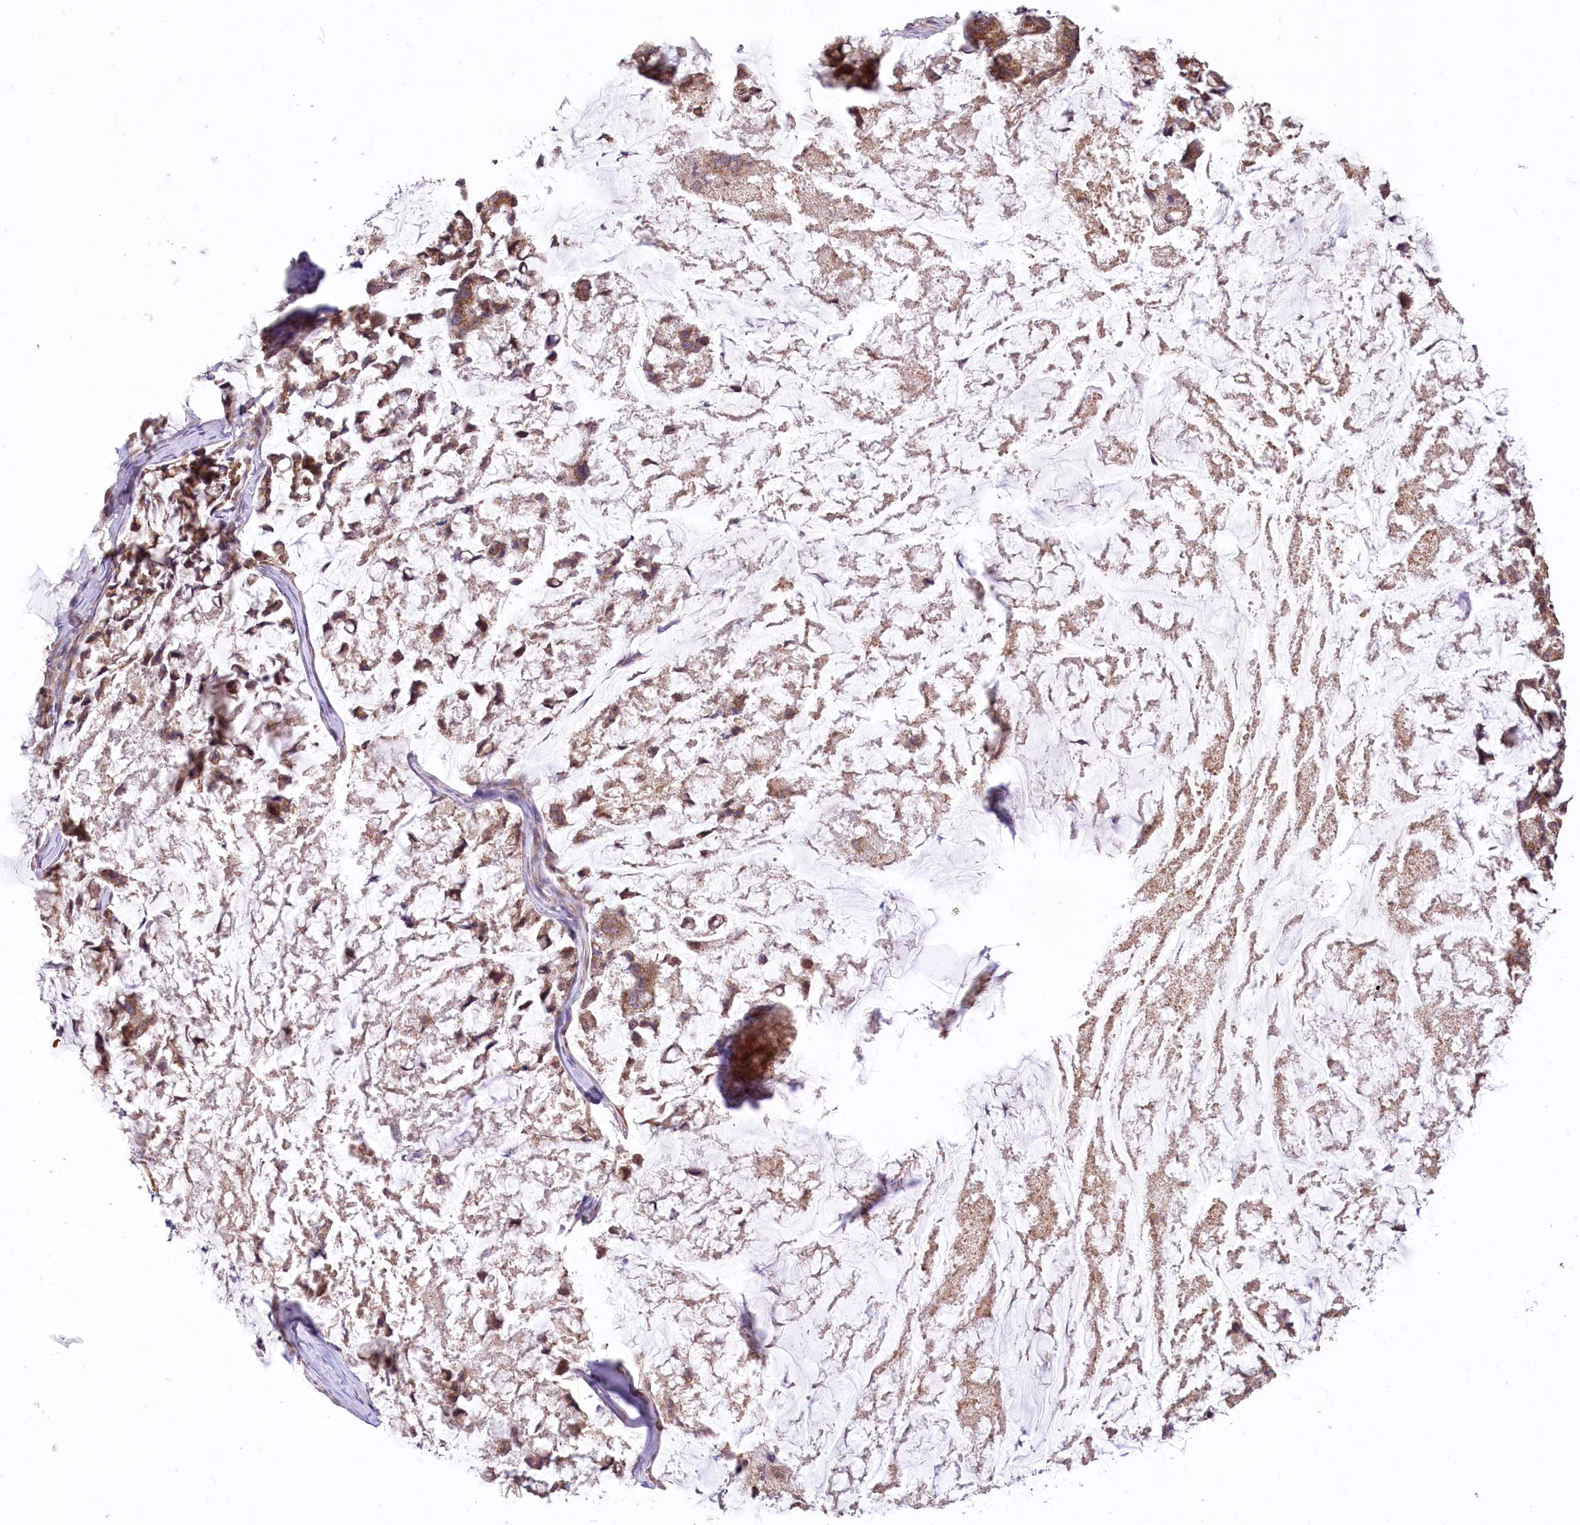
{"staining": {"intensity": "moderate", "quantity": ">75%", "location": "cytoplasmic/membranous"}, "tissue": "stomach cancer", "cell_type": "Tumor cells", "image_type": "cancer", "snomed": [{"axis": "morphology", "description": "Adenocarcinoma, NOS"}, {"axis": "topography", "description": "Stomach, lower"}], "caption": "A micrograph of human stomach cancer (adenocarcinoma) stained for a protein demonstrates moderate cytoplasmic/membranous brown staining in tumor cells.", "gene": "STT3B", "patient": {"sex": "male", "age": 67}}